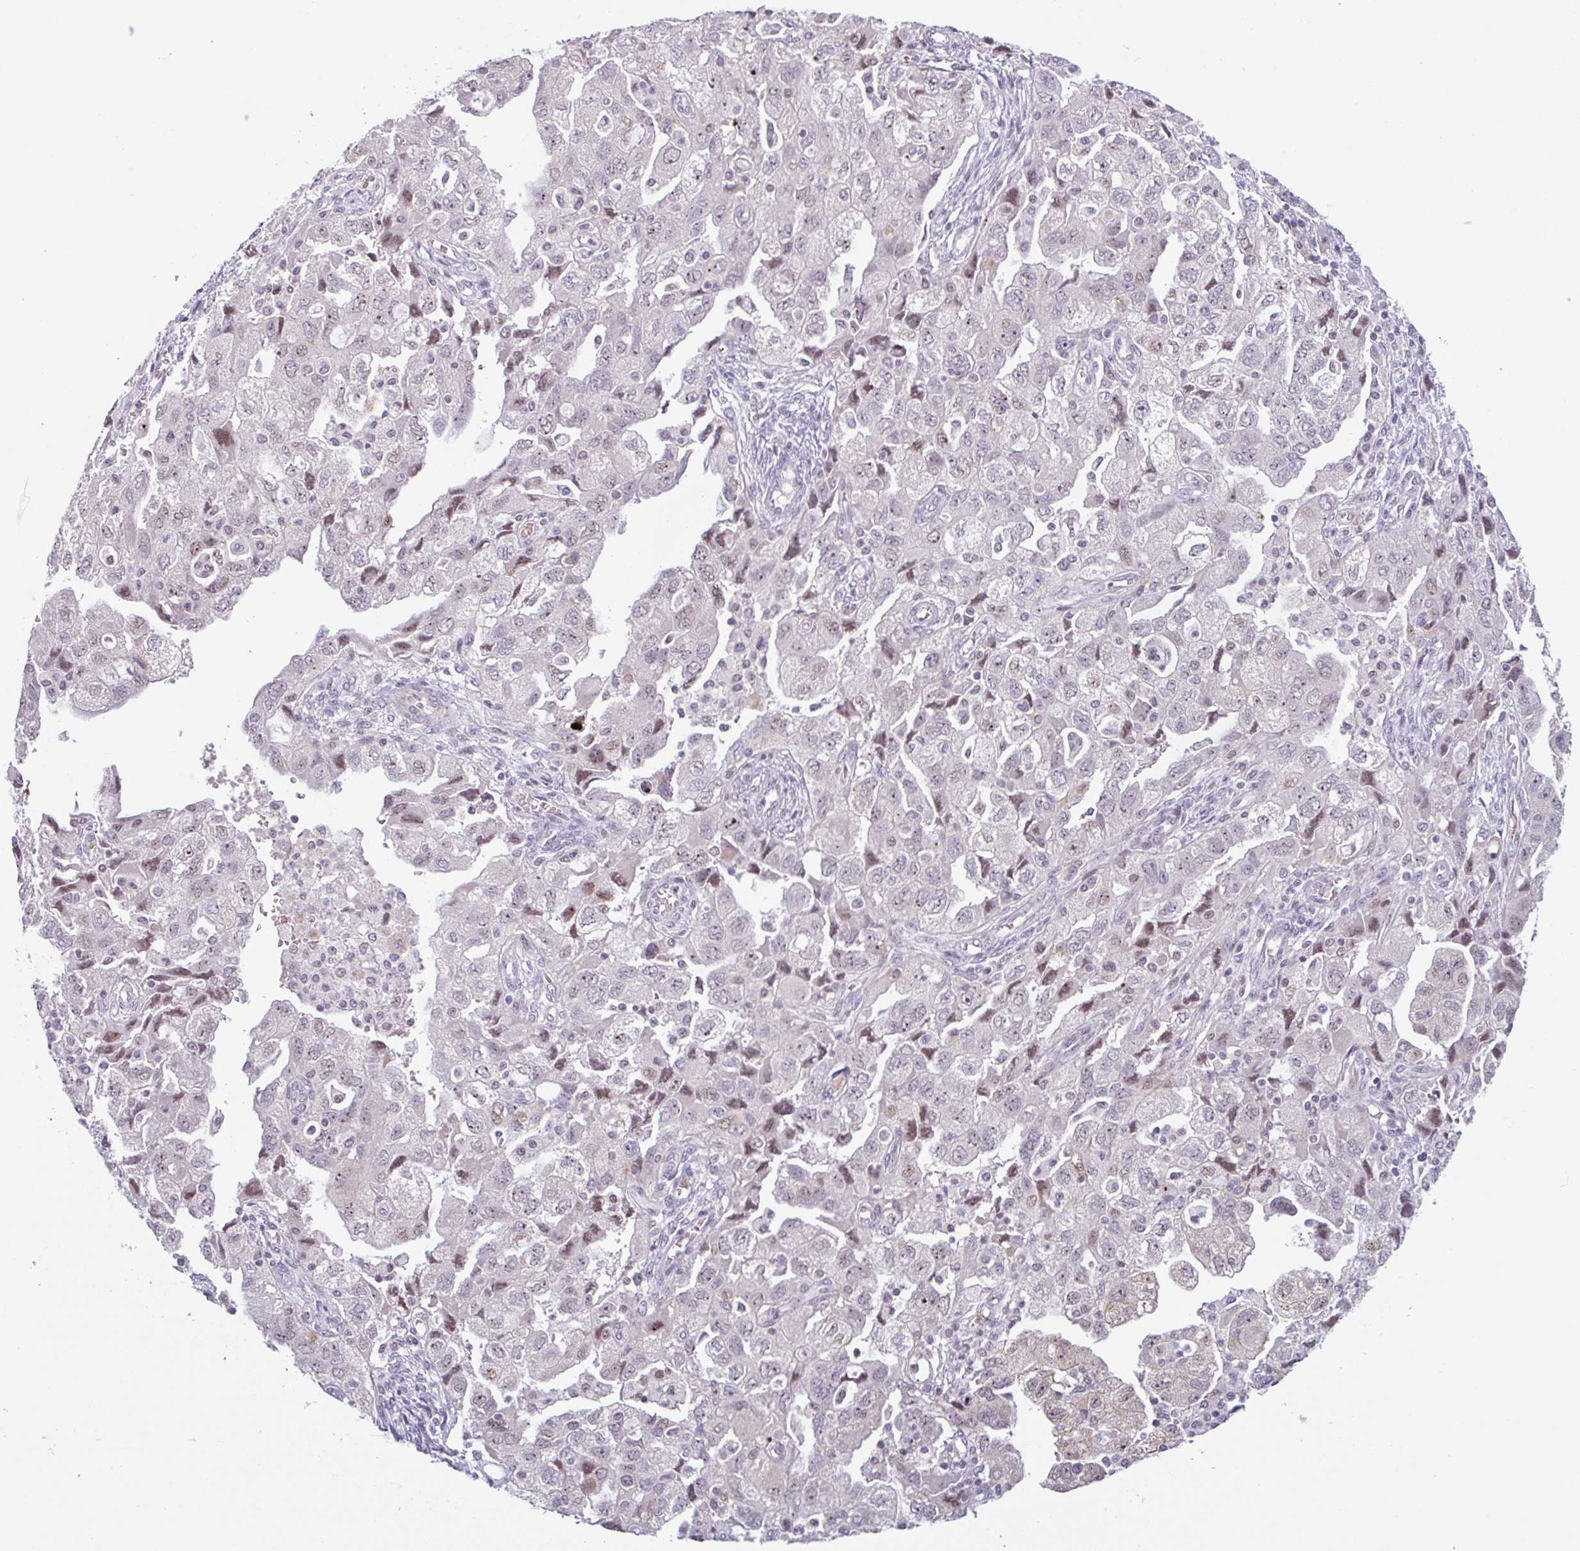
{"staining": {"intensity": "weak", "quantity": "<25%", "location": "nuclear"}, "tissue": "ovarian cancer", "cell_type": "Tumor cells", "image_type": "cancer", "snomed": [{"axis": "morphology", "description": "Carcinoma, NOS"}, {"axis": "morphology", "description": "Cystadenocarcinoma, serous, NOS"}, {"axis": "topography", "description": "Ovary"}], "caption": "DAB (3,3'-diaminobenzidine) immunohistochemical staining of ovarian cancer (serous cystadenocarcinoma) shows no significant expression in tumor cells.", "gene": "TMEM119", "patient": {"sex": "female", "age": 69}}